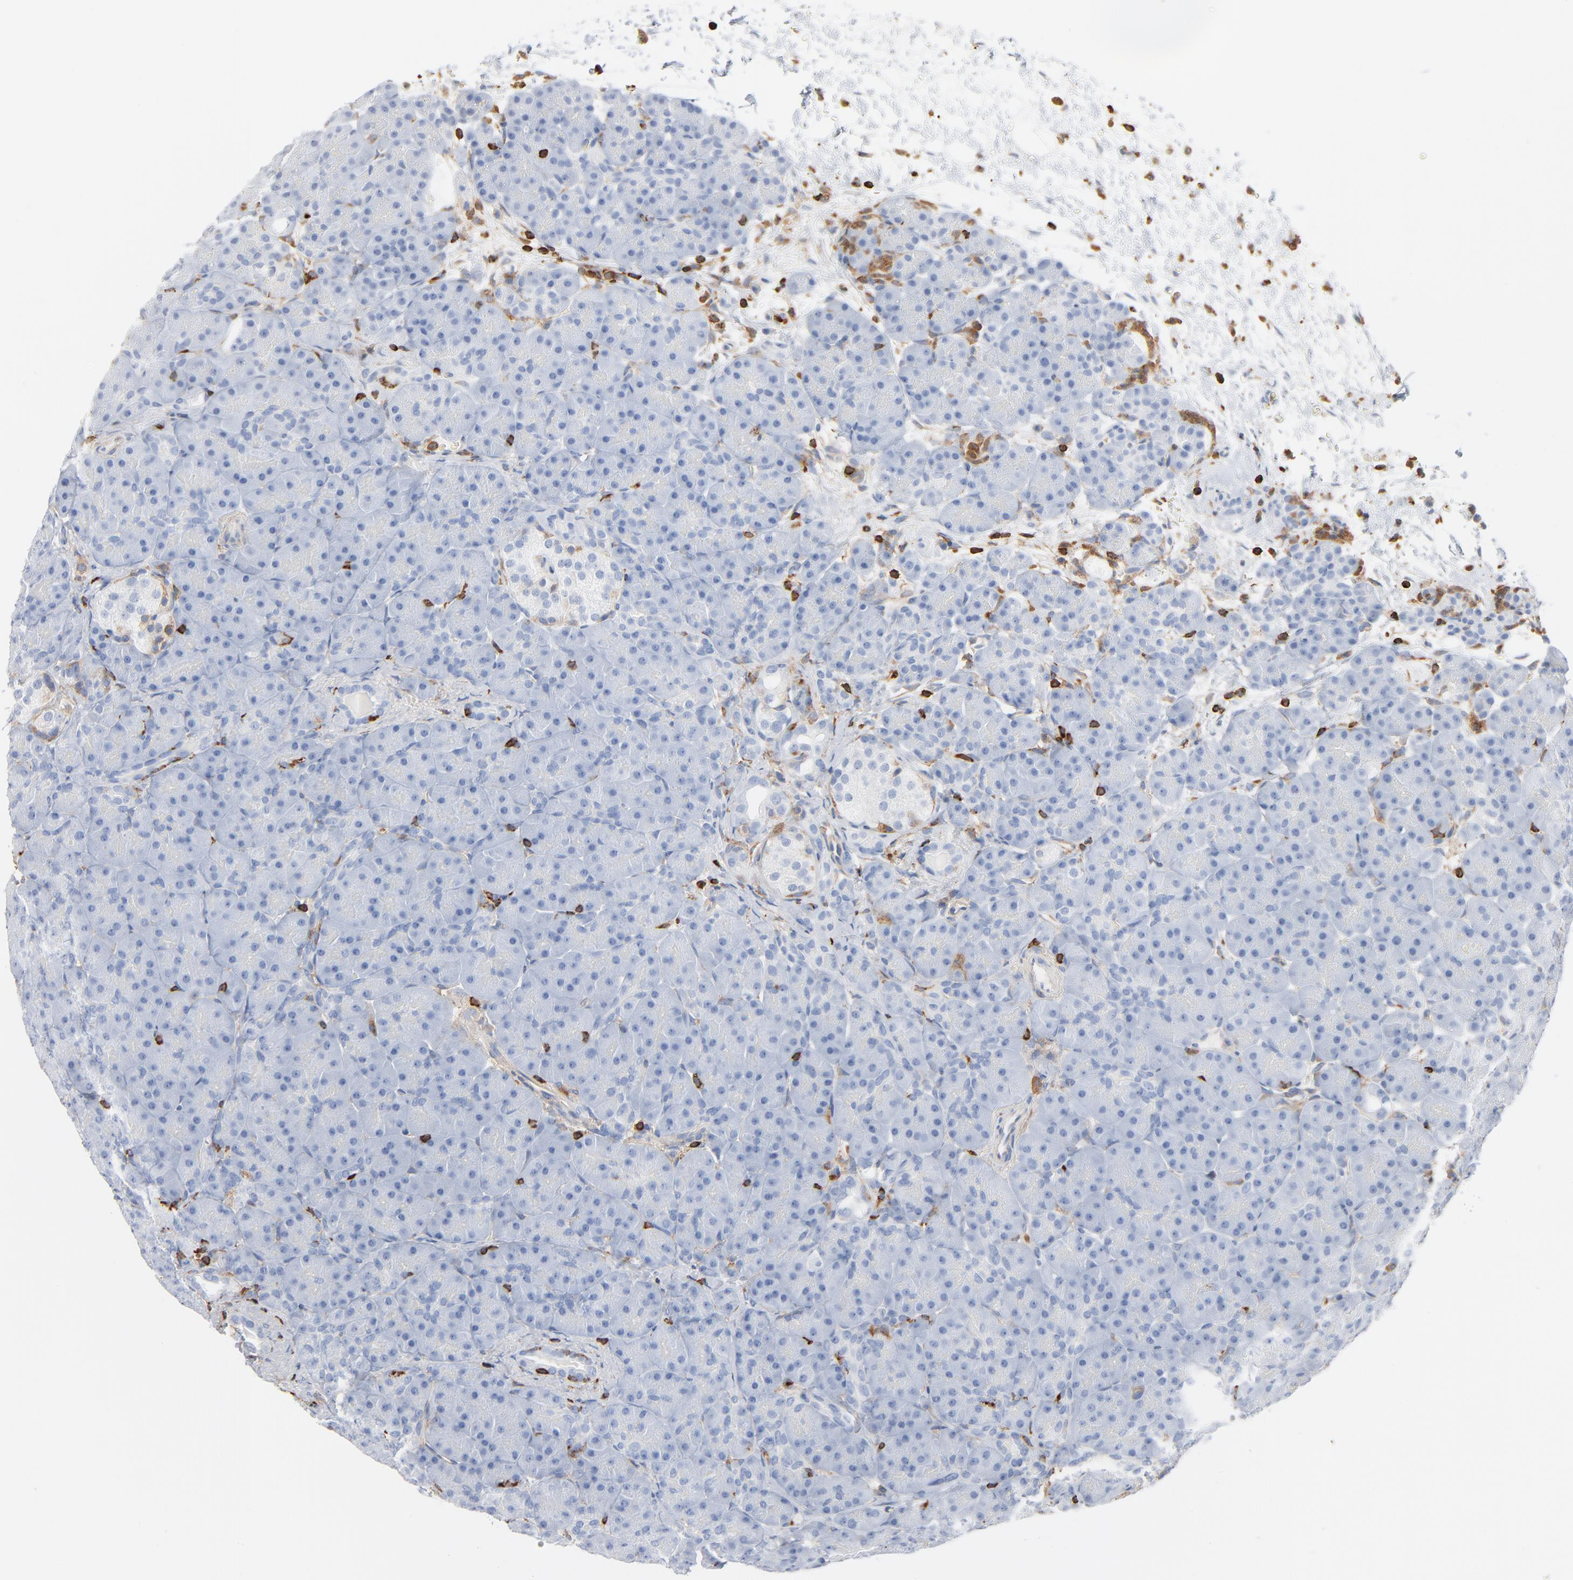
{"staining": {"intensity": "negative", "quantity": "none", "location": "none"}, "tissue": "pancreas", "cell_type": "Exocrine glandular cells", "image_type": "normal", "snomed": [{"axis": "morphology", "description": "Normal tissue, NOS"}, {"axis": "topography", "description": "Pancreas"}], "caption": "This micrograph is of benign pancreas stained with immunohistochemistry (IHC) to label a protein in brown with the nuclei are counter-stained blue. There is no staining in exocrine glandular cells.", "gene": "SH3KBP1", "patient": {"sex": "male", "age": 66}}